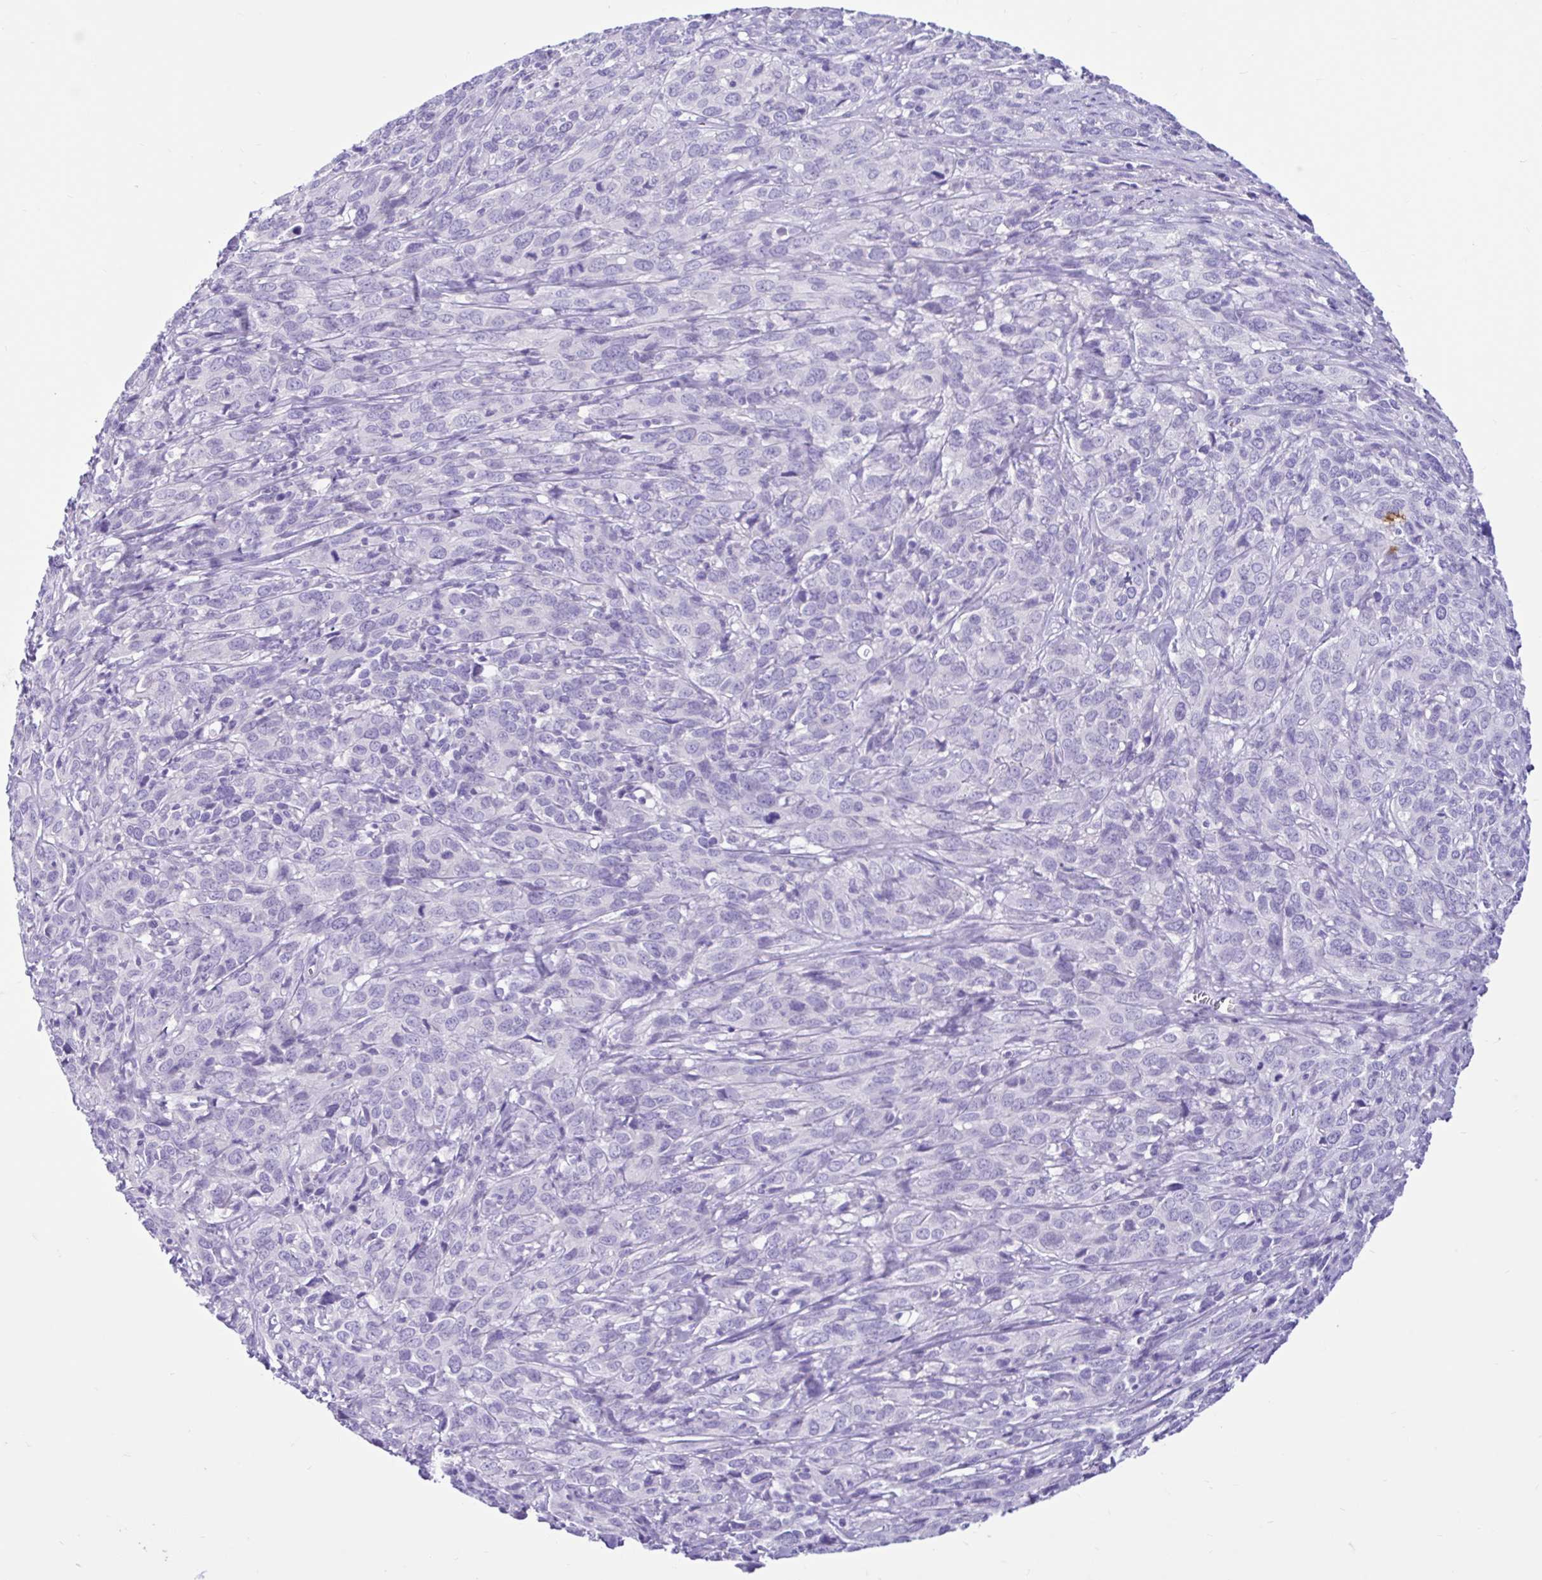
{"staining": {"intensity": "negative", "quantity": "none", "location": "none"}, "tissue": "cervical cancer", "cell_type": "Tumor cells", "image_type": "cancer", "snomed": [{"axis": "morphology", "description": "Squamous cell carcinoma, NOS"}, {"axis": "topography", "description": "Cervix"}], "caption": "The immunohistochemistry (IHC) photomicrograph has no significant positivity in tumor cells of cervical cancer tissue. The staining is performed using DAB brown chromogen with nuclei counter-stained in using hematoxylin.", "gene": "CYP19A1", "patient": {"sex": "female", "age": 51}}